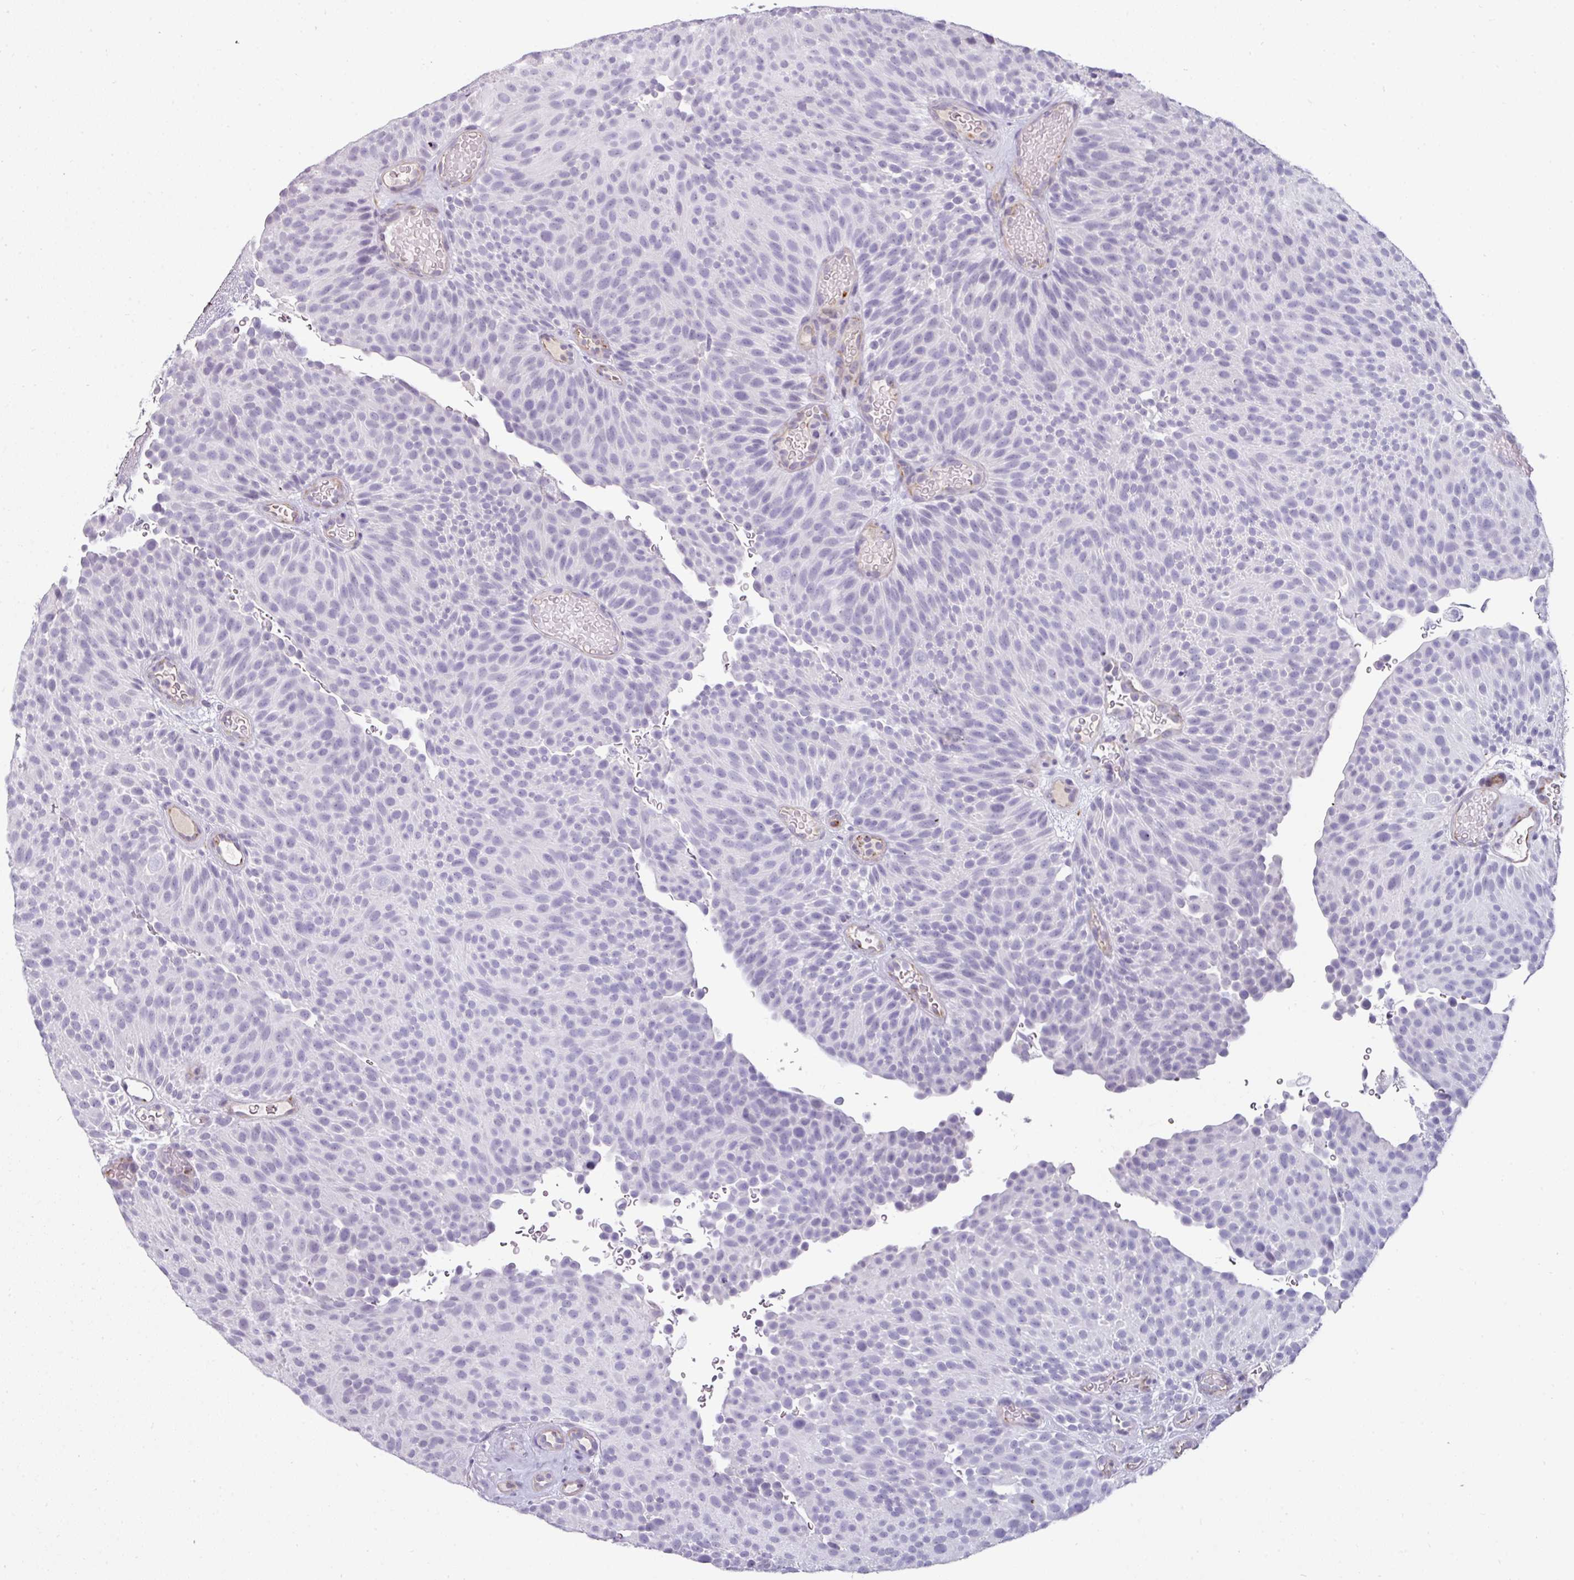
{"staining": {"intensity": "negative", "quantity": "none", "location": "none"}, "tissue": "urothelial cancer", "cell_type": "Tumor cells", "image_type": "cancer", "snomed": [{"axis": "morphology", "description": "Urothelial carcinoma, Low grade"}, {"axis": "topography", "description": "Urinary bladder"}], "caption": "IHC histopathology image of urothelial carcinoma (low-grade) stained for a protein (brown), which demonstrates no positivity in tumor cells. (DAB (3,3'-diaminobenzidine) immunohistochemistry (IHC) visualized using brightfield microscopy, high magnification).", "gene": "EYA3", "patient": {"sex": "male", "age": 78}}